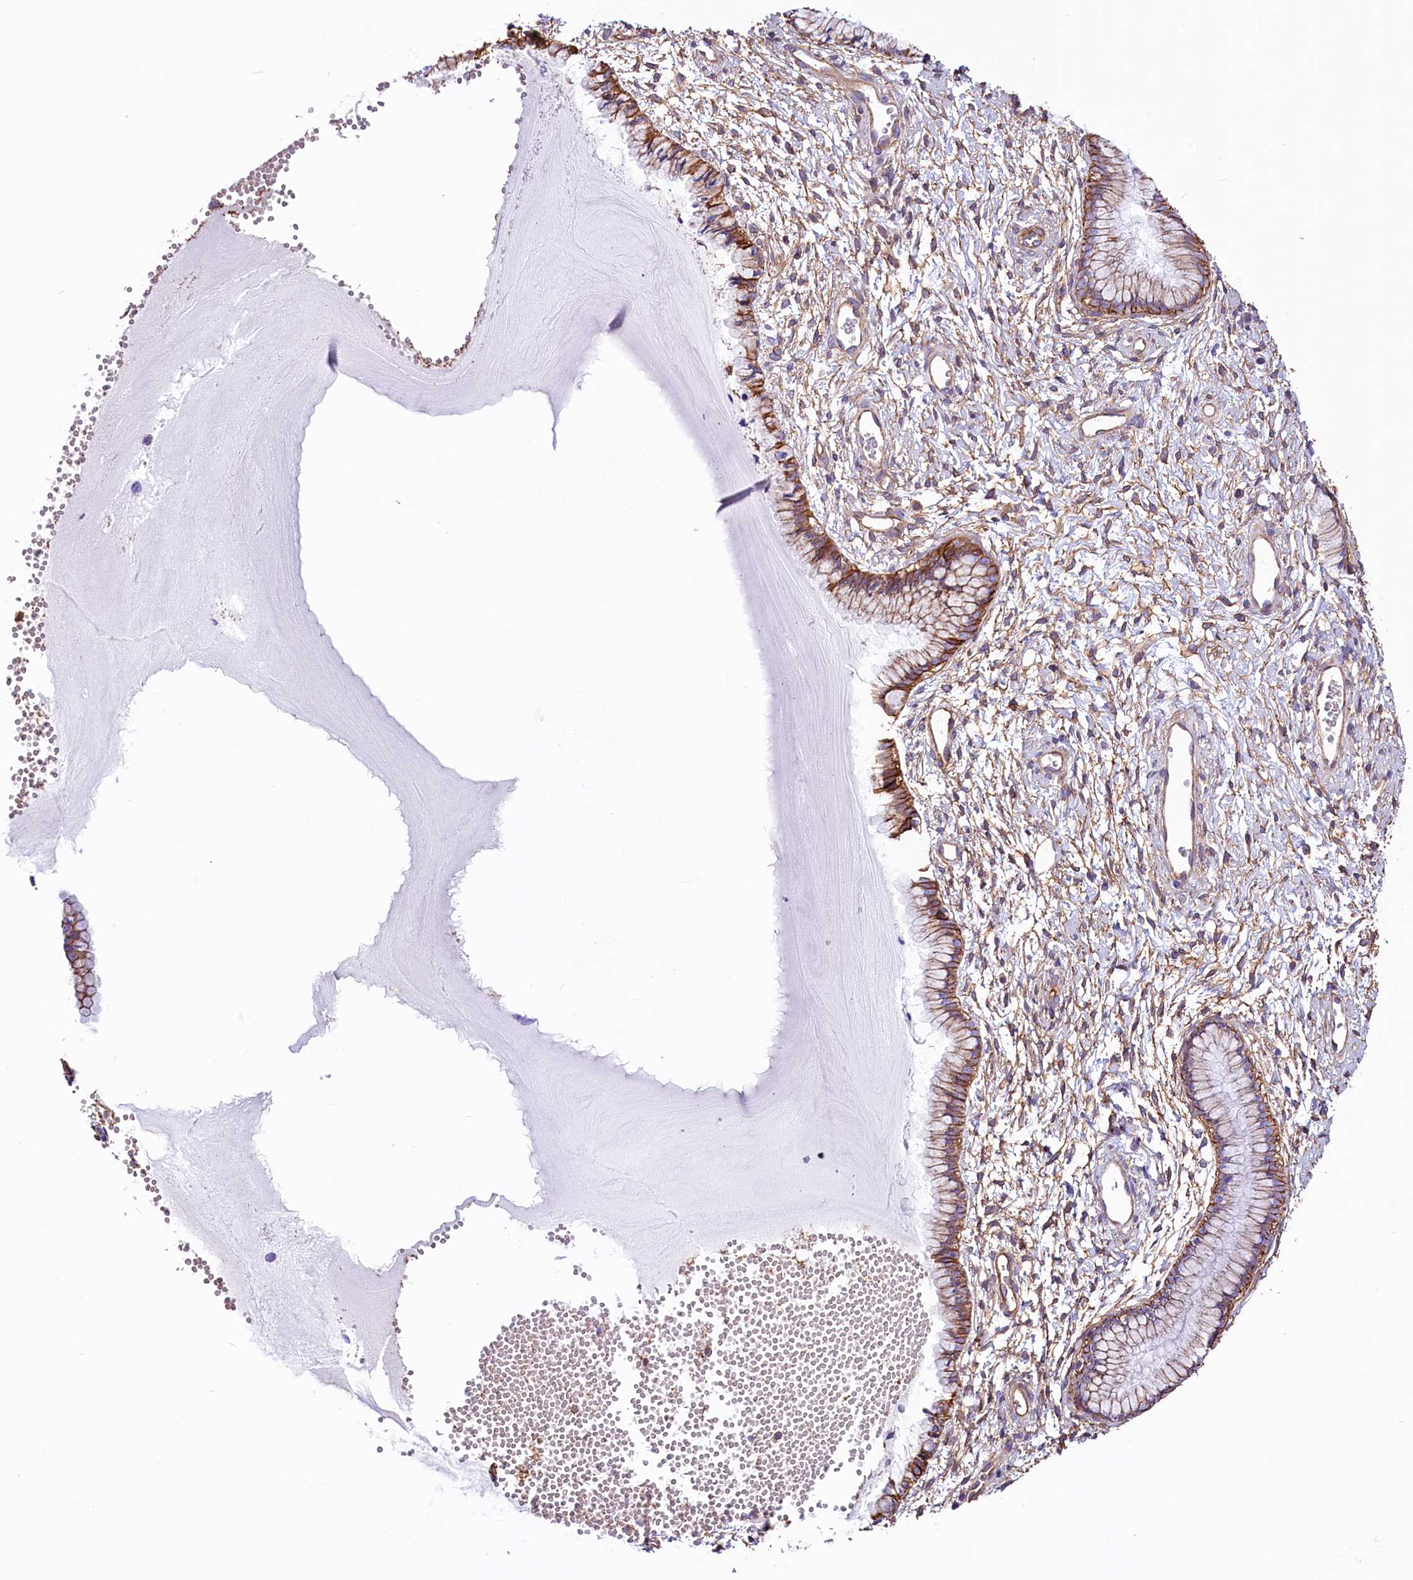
{"staining": {"intensity": "moderate", "quantity": ">75%", "location": "cytoplasmic/membranous"}, "tissue": "cervix", "cell_type": "Glandular cells", "image_type": "normal", "snomed": [{"axis": "morphology", "description": "Normal tissue, NOS"}, {"axis": "topography", "description": "Cervix"}], "caption": "Cervix stained with immunohistochemistry (IHC) displays moderate cytoplasmic/membranous staining in about >75% of glandular cells. Using DAB (brown) and hematoxylin (blue) stains, captured at high magnification using brightfield microscopy.", "gene": "ATP2B4", "patient": {"sex": "female", "age": 42}}